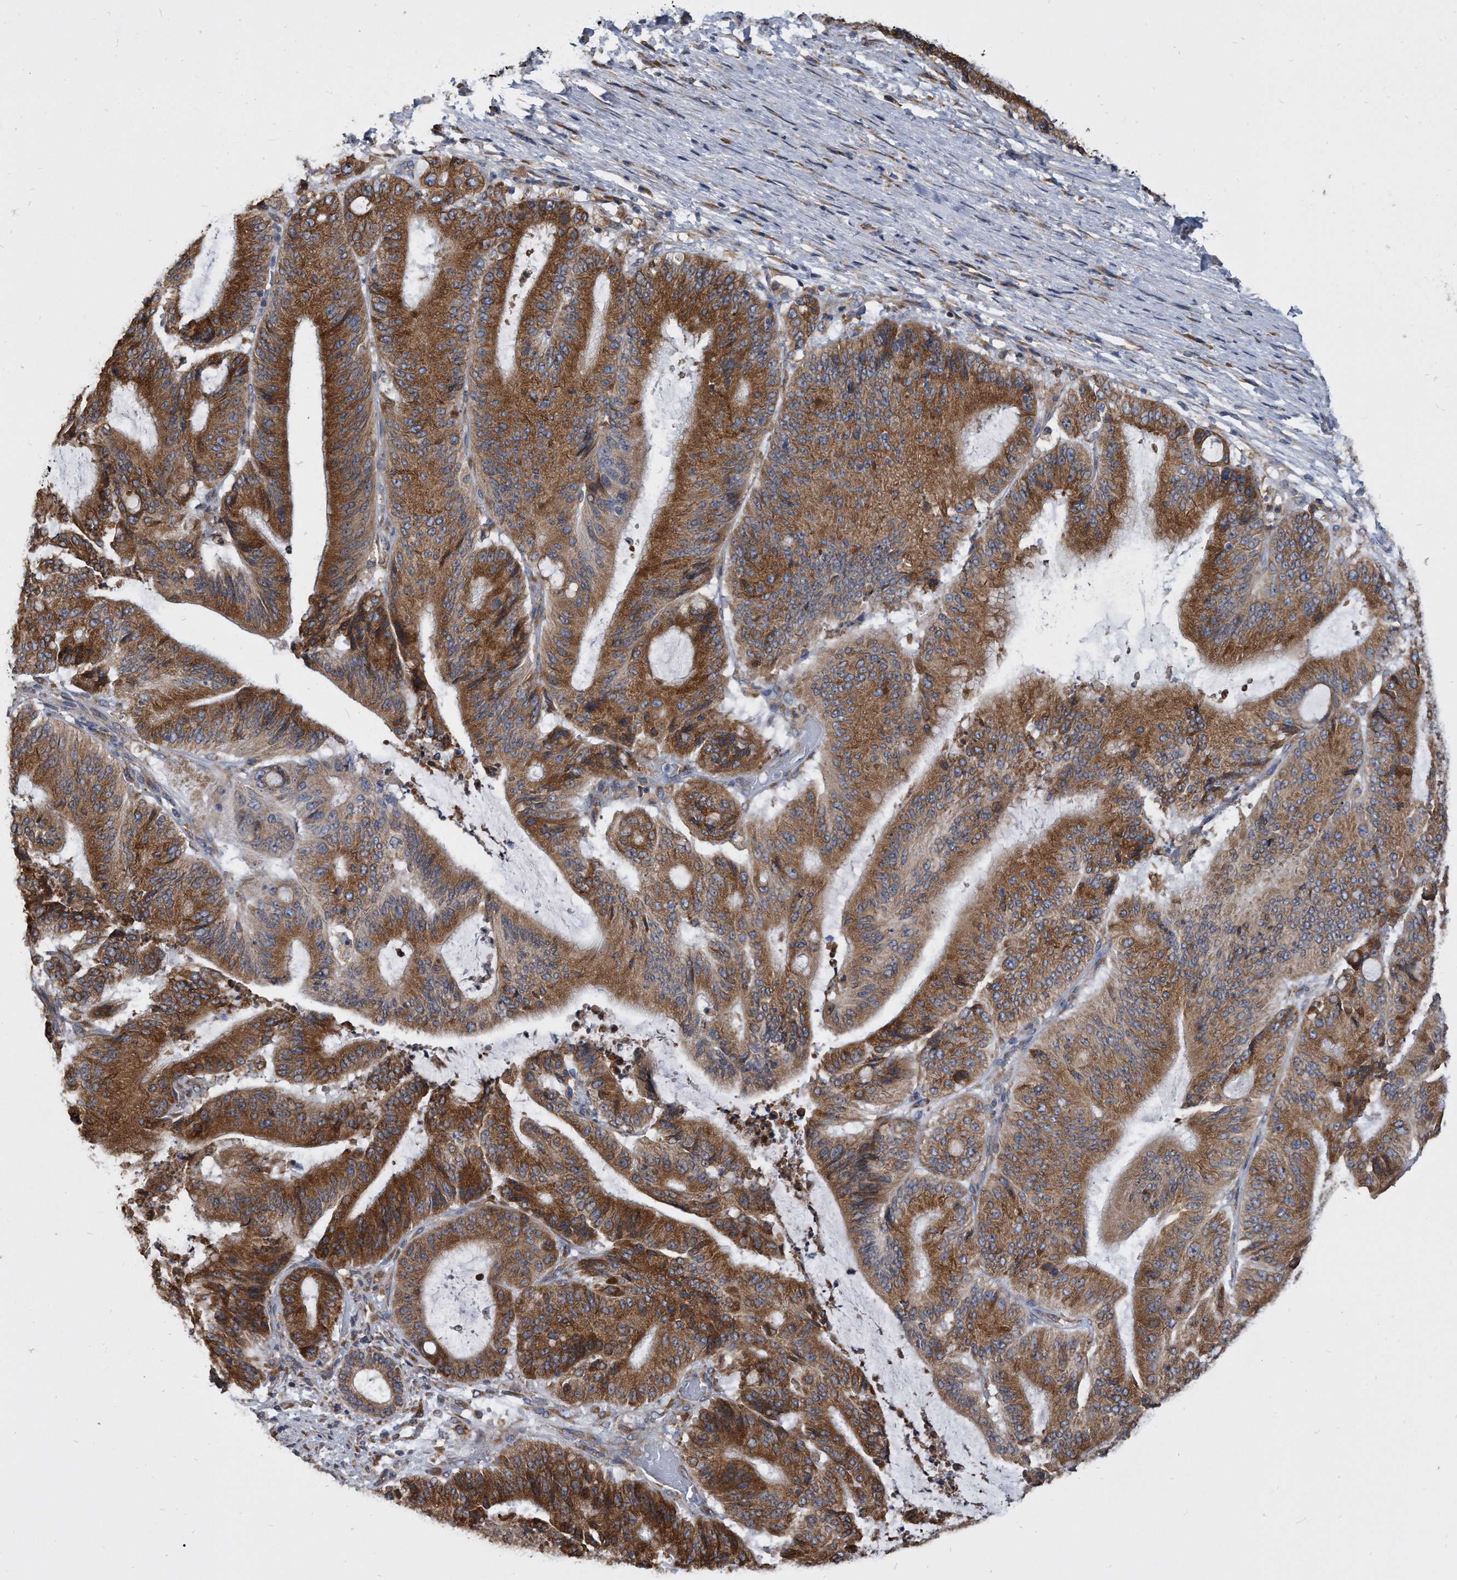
{"staining": {"intensity": "strong", "quantity": ">75%", "location": "cytoplasmic/membranous"}, "tissue": "liver cancer", "cell_type": "Tumor cells", "image_type": "cancer", "snomed": [{"axis": "morphology", "description": "Normal tissue, NOS"}, {"axis": "morphology", "description": "Cholangiocarcinoma"}, {"axis": "topography", "description": "Liver"}, {"axis": "topography", "description": "Peripheral nerve tissue"}], "caption": "The histopathology image shows staining of liver cancer (cholangiocarcinoma), revealing strong cytoplasmic/membranous protein staining (brown color) within tumor cells.", "gene": "CCDC47", "patient": {"sex": "female", "age": 73}}